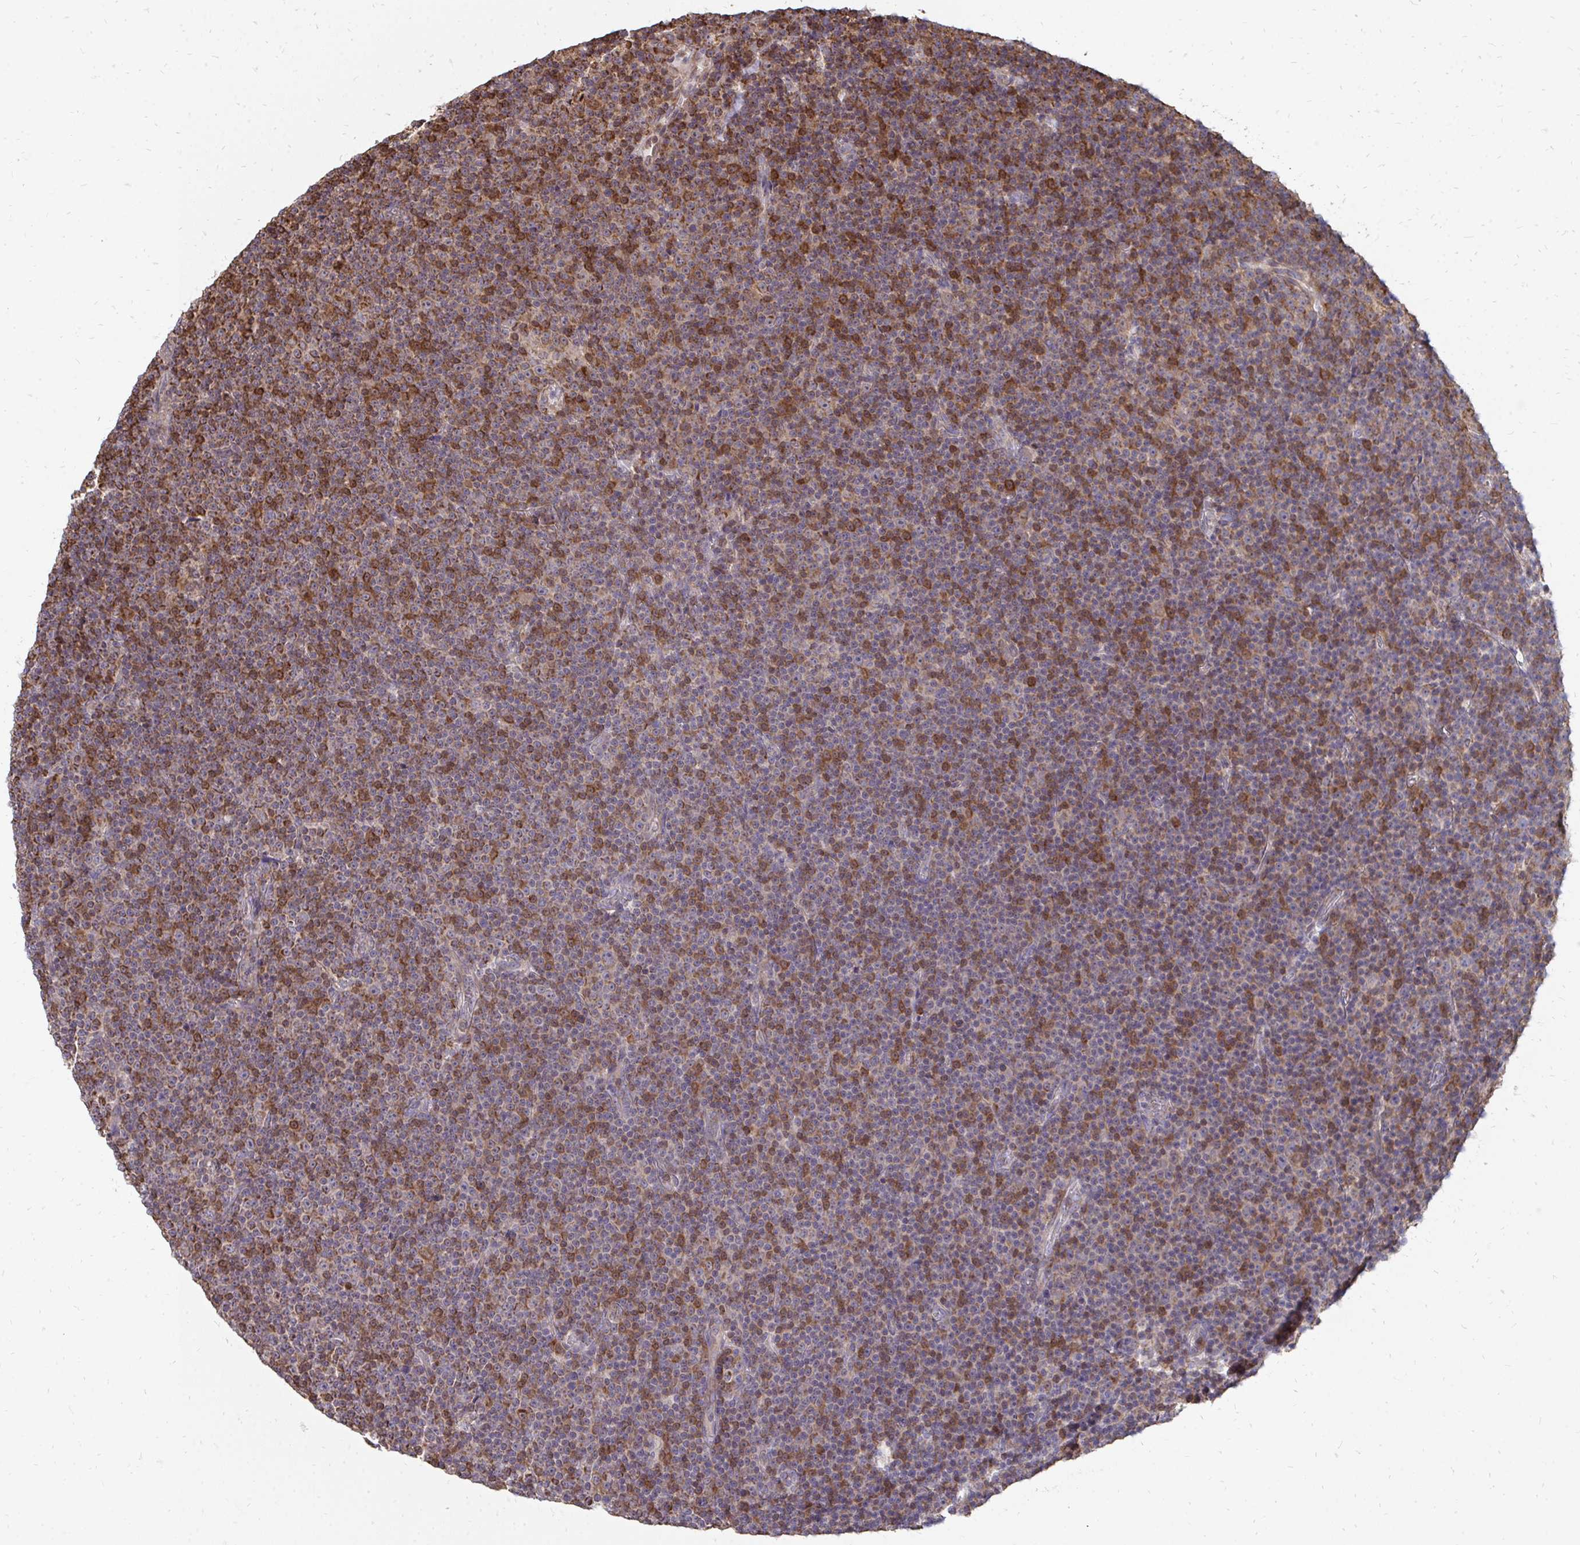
{"staining": {"intensity": "moderate", "quantity": "<25%", "location": "cytoplasmic/membranous"}, "tissue": "lymphoma", "cell_type": "Tumor cells", "image_type": "cancer", "snomed": [{"axis": "morphology", "description": "Malignant lymphoma, non-Hodgkin's type, Low grade"}, {"axis": "topography", "description": "Lymph node"}], "caption": "IHC photomicrograph of neoplastic tissue: low-grade malignant lymphoma, non-Hodgkin's type stained using immunohistochemistry reveals low levels of moderate protein expression localized specifically in the cytoplasmic/membranous of tumor cells, appearing as a cytoplasmic/membranous brown color.", "gene": "DNAJA2", "patient": {"sex": "female", "age": 67}}